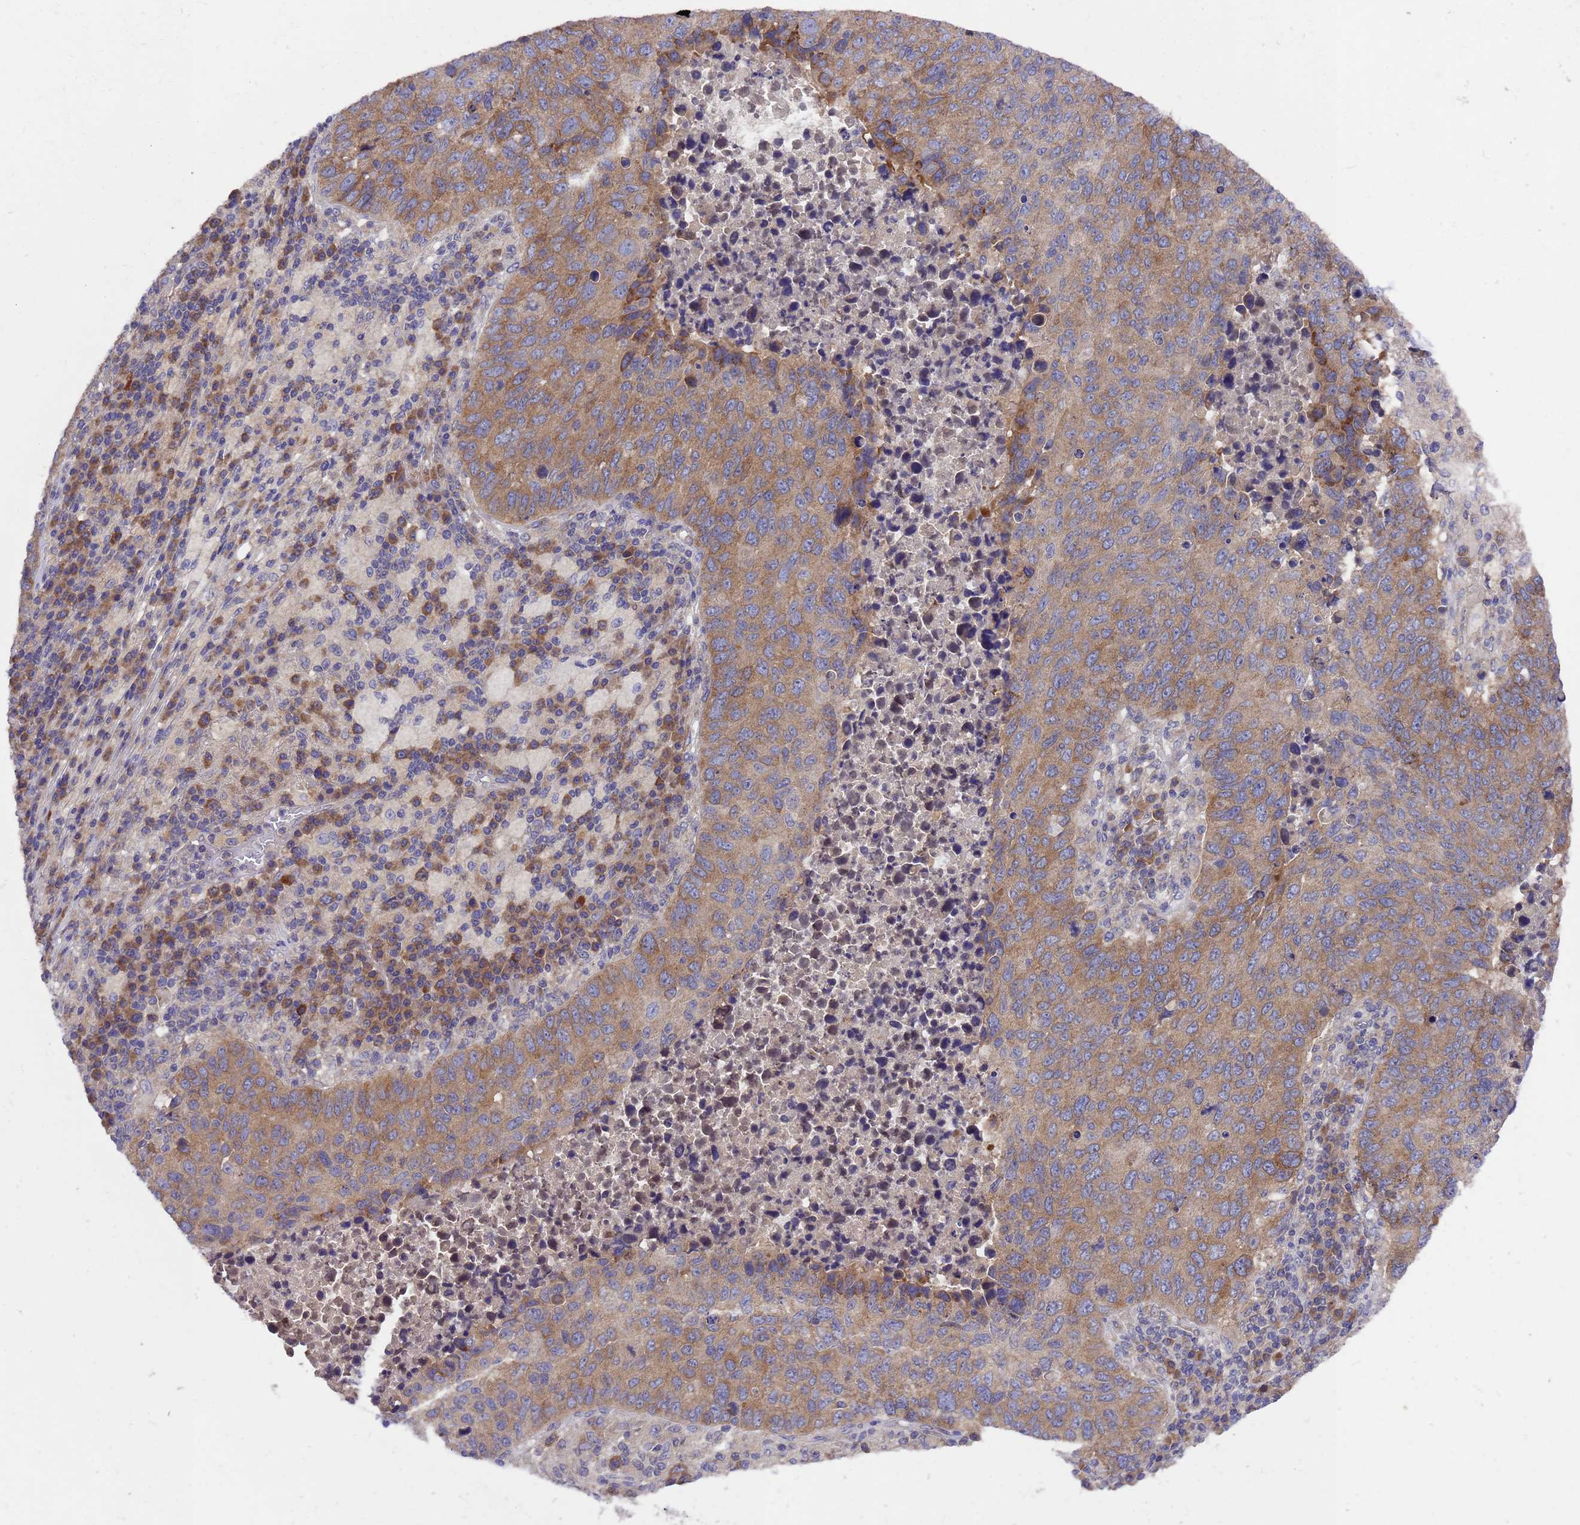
{"staining": {"intensity": "moderate", "quantity": ">75%", "location": "cytoplasmic/membranous"}, "tissue": "lung cancer", "cell_type": "Tumor cells", "image_type": "cancer", "snomed": [{"axis": "morphology", "description": "Squamous cell carcinoma, NOS"}, {"axis": "topography", "description": "Lung"}], "caption": "A brown stain highlights moderate cytoplasmic/membranous positivity of a protein in human squamous cell carcinoma (lung) tumor cells.", "gene": "DCAF12L2", "patient": {"sex": "male", "age": 73}}